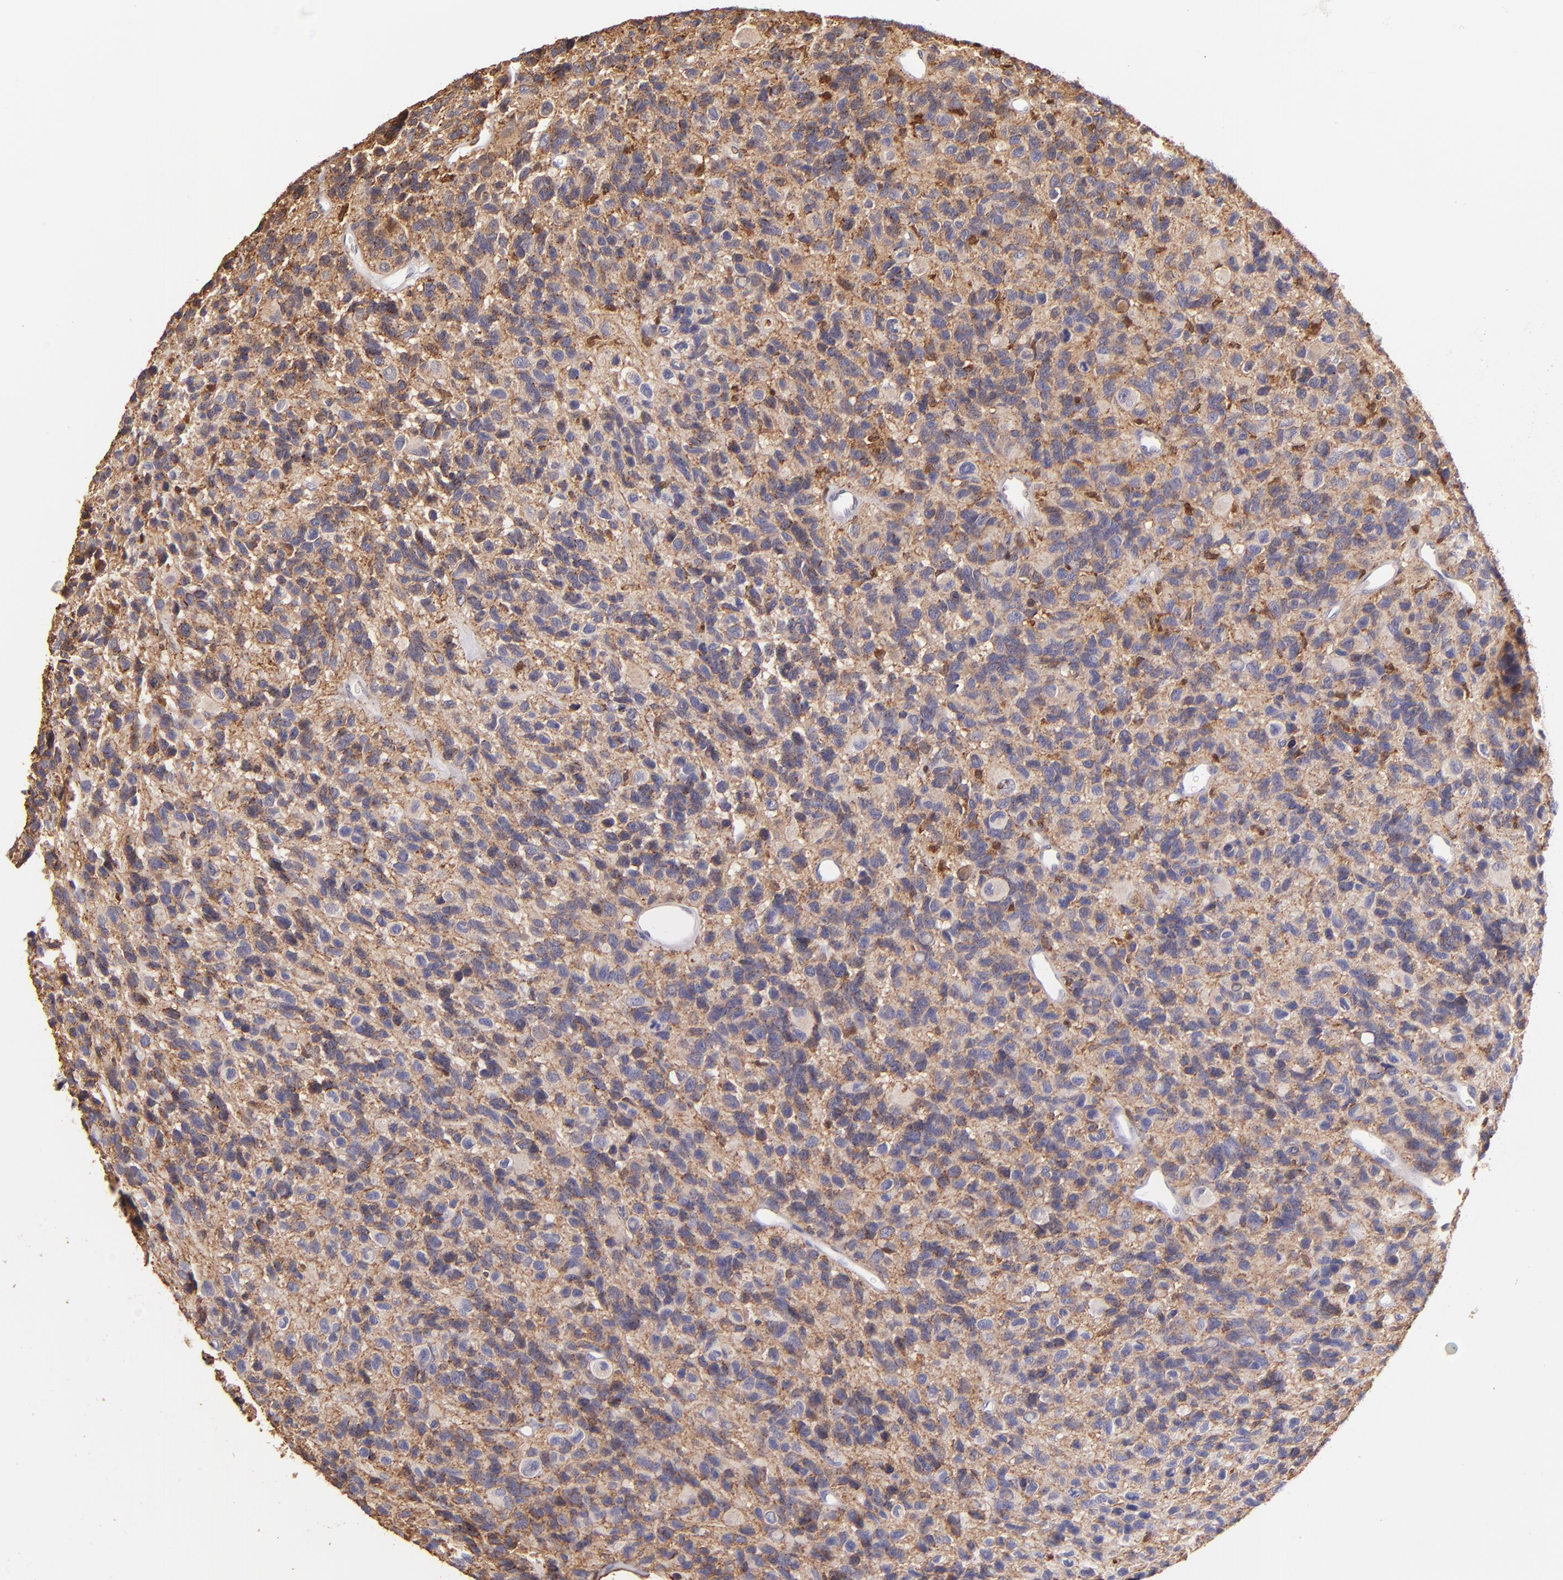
{"staining": {"intensity": "moderate", "quantity": ">75%", "location": "cytoplasmic/membranous"}, "tissue": "glioma", "cell_type": "Tumor cells", "image_type": "cancer", "snomed": [{"axis": "morphology", "description": "Glioma, malignant, High grade"}, {"axis": "topography", "description": "Brain"}], "caption": "IHC staining of malignant glioma (high-grade), which shows medium levels of moderate cytoplasmic/membranous positivity in approximately >75% of tumor cells indicating moderate cytoplasmic/membranous protein positivity. The staining was performed using DAB (3,3'-diaminobenzidine) (brown) for protein detection and nuclei were counterstained in hematoxylin (blue).", "gene": "BTK", "patient": {"sex": "male", "age": 77}}